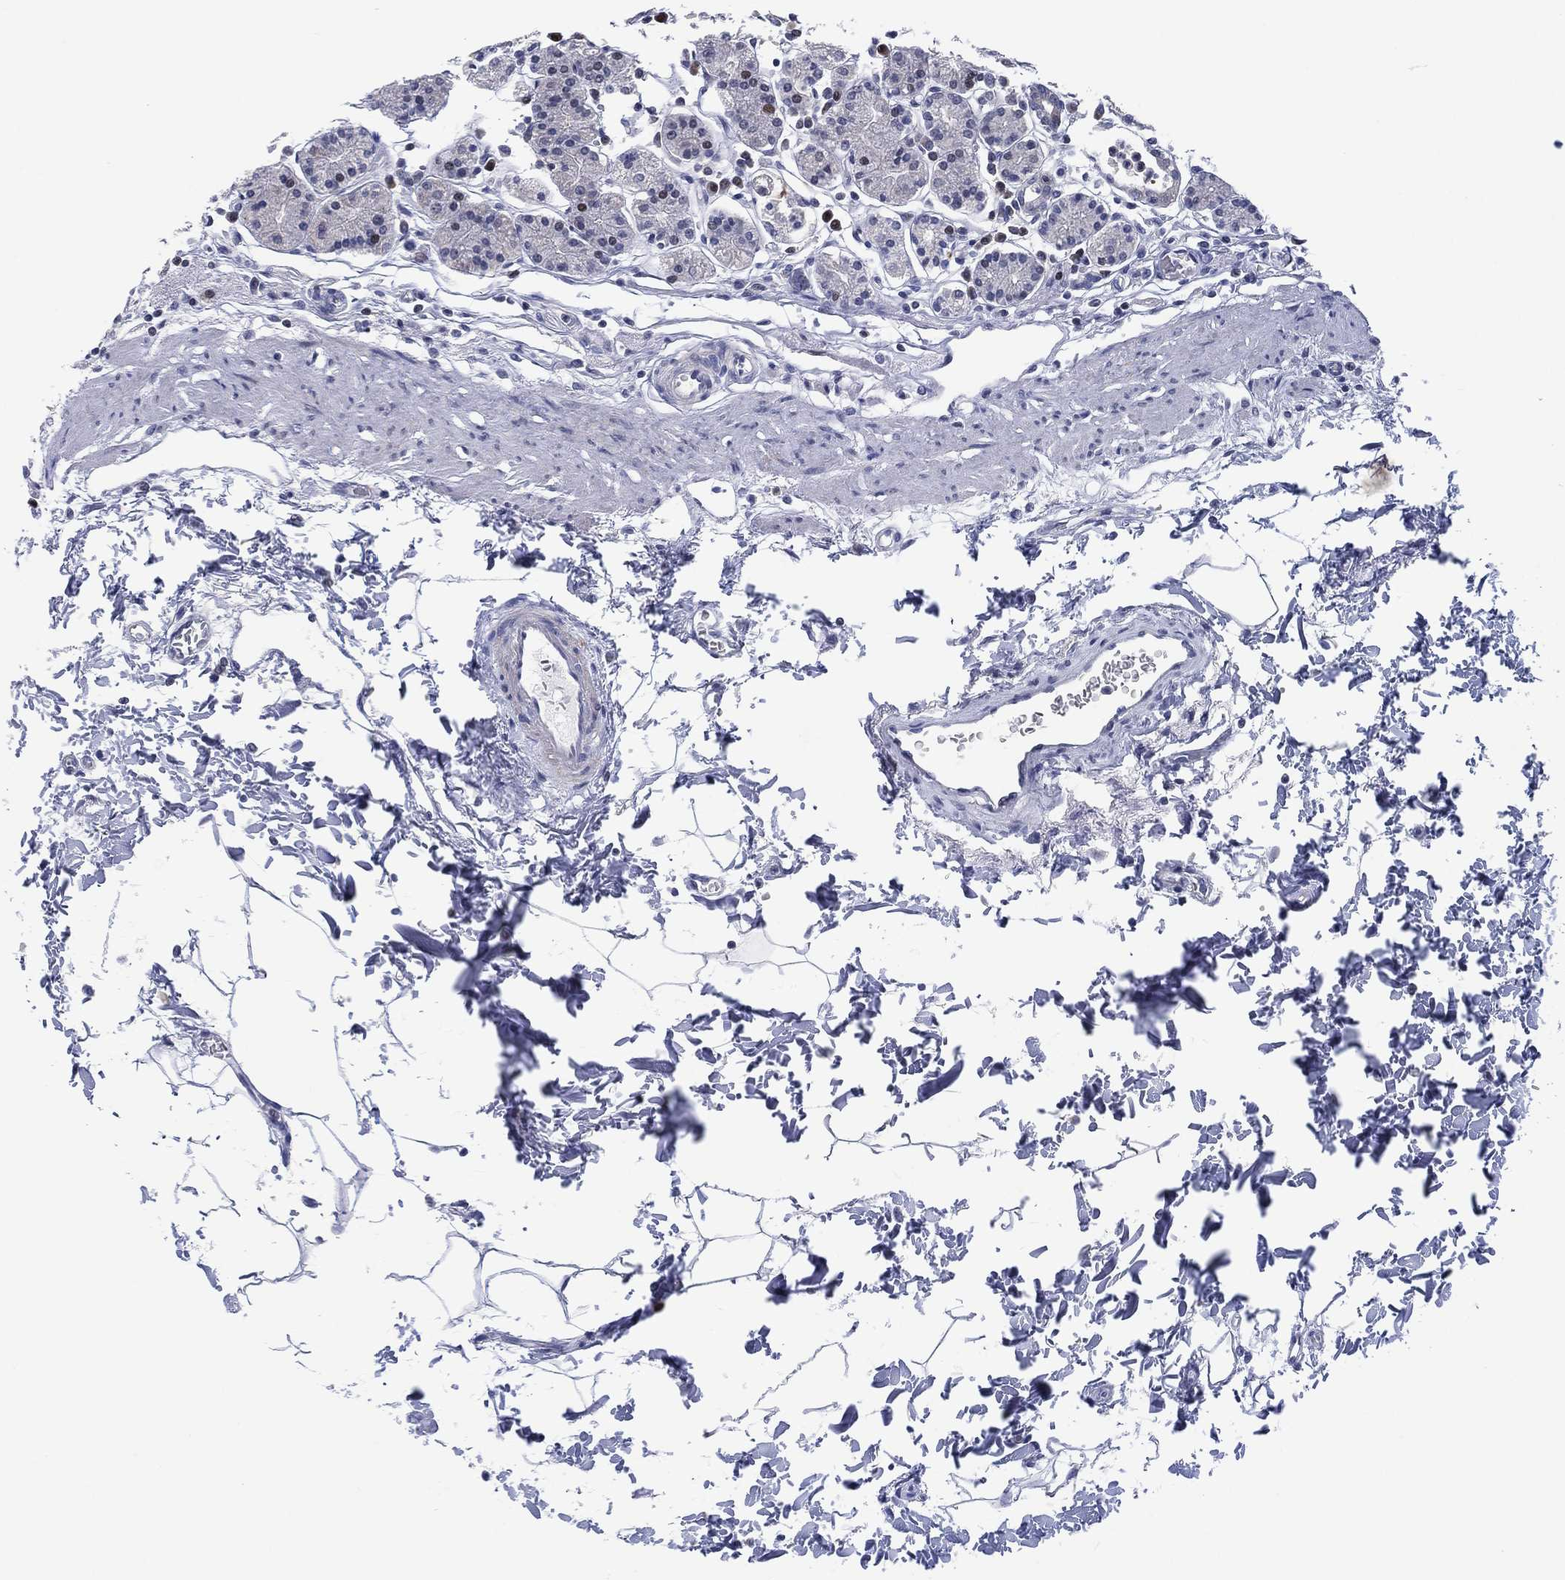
{"staining": {"intensity": "moderate", "quantity": "<25%", "location": "nuclear"}, "tissue": "stomach", "cell_type": "Glandular cells", "image_type": "normal", "snomed": [{"axis": "morphology", "description": "Normal tissue, NOS"}, {"axis": "topography", "description": "Stomach, upper"}, {"axis": "topography", "description": "Stomach"}], "caption": "Human stomach stained for a protein (brown) displays moderate nuclear positive staining in approximately <25% of glandular cells.", "gene": "SLC4A4", "patient": {"sex": "male", "age": 62}}